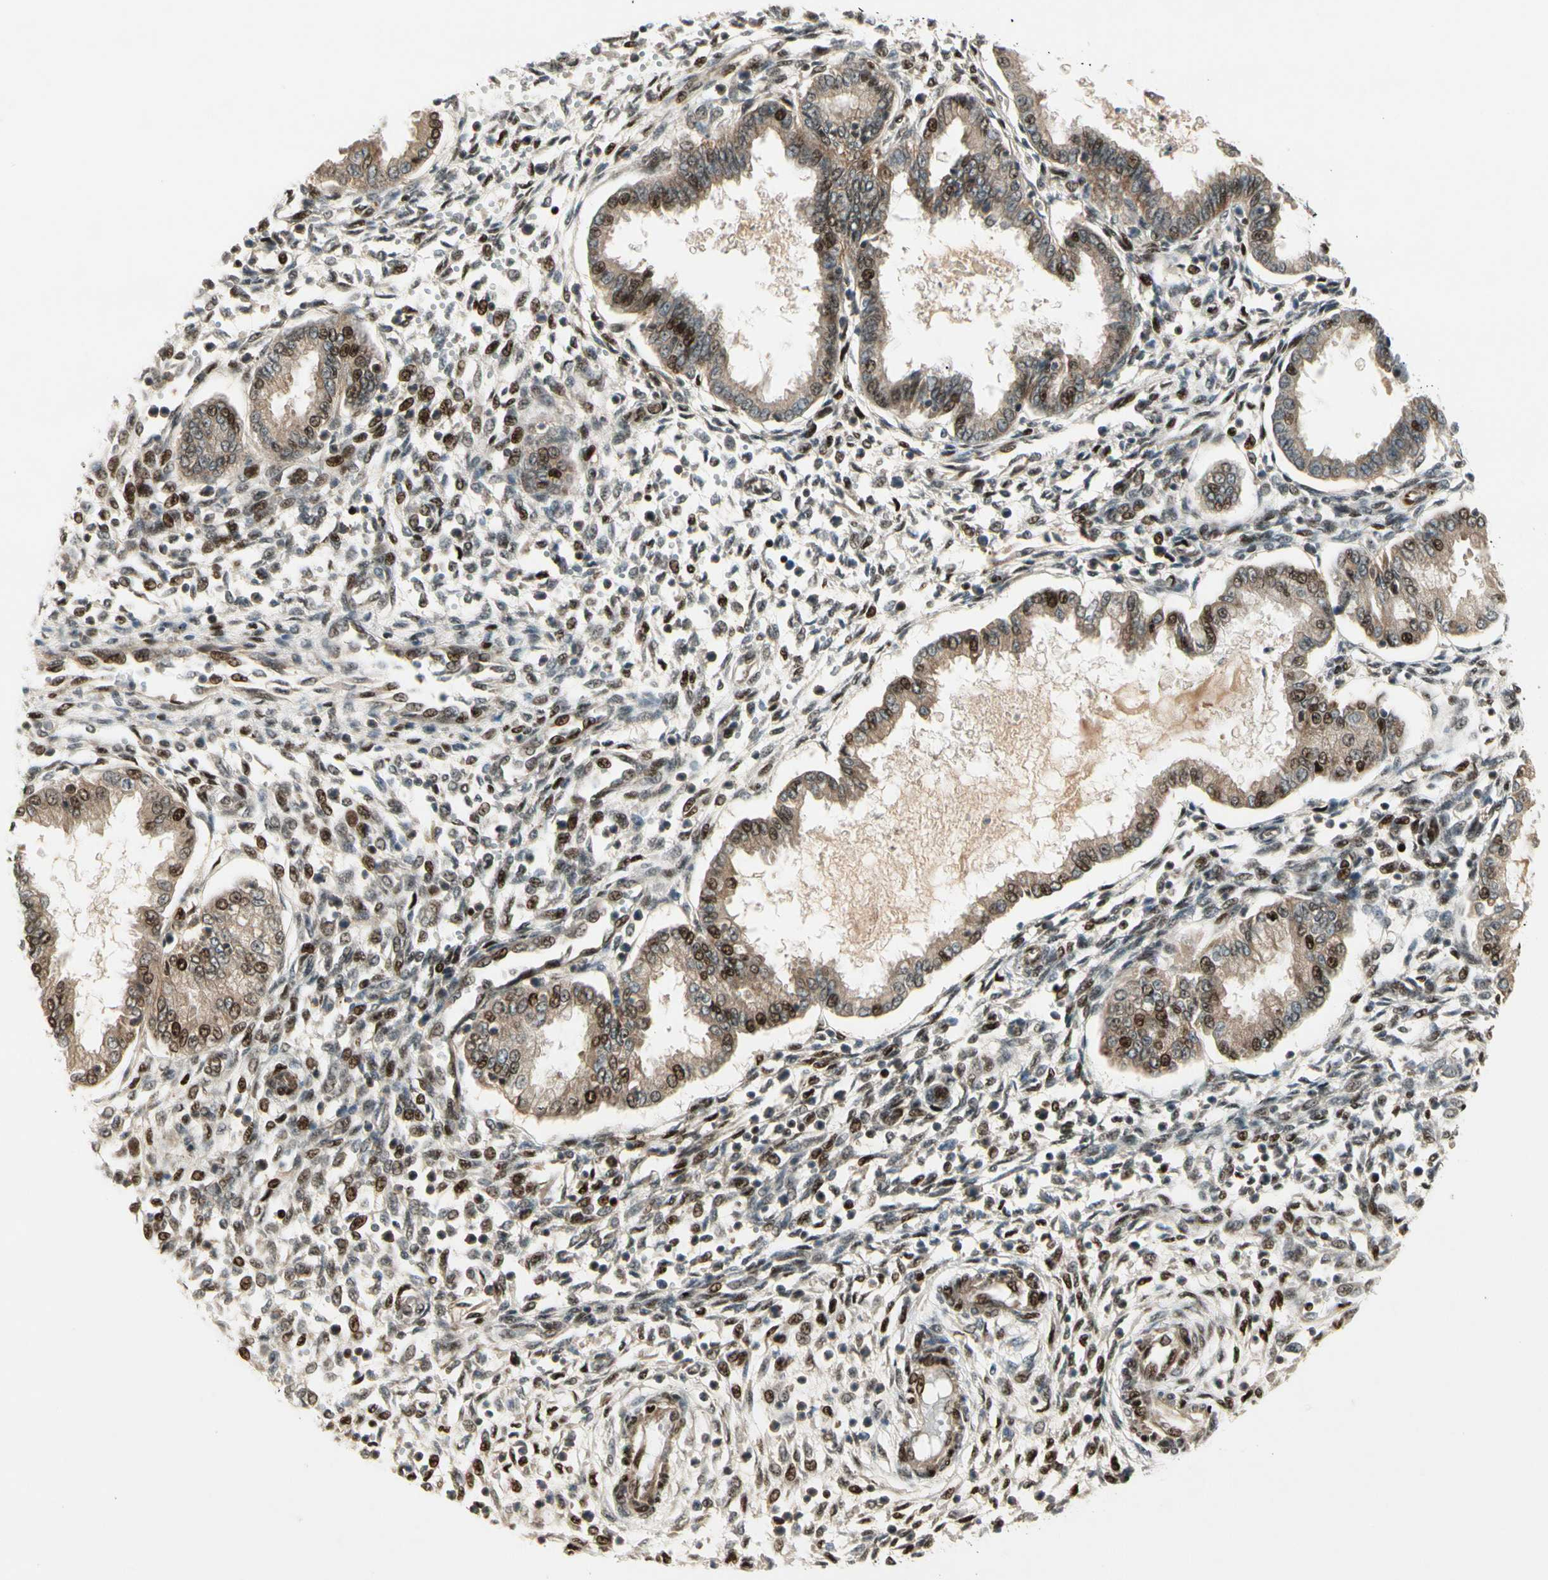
{"staining": {"intensity": "weak", "quantity": "<25%", "location": "nuclear"}, "tissue": "endometrium", "cell_type": "Cells in endometrial stroma", "image_type": "normal", "snomed": [{"axis": "morphology", "description": "Normal tissue, NOS"}, {"axis": "topography", "description": "Endometrium"}], "caption": "Immunohistochemical staining of normal endometrium displays no significant positivity in cells in endometrial stroma.", "gene": "CDK11A", "patient": {"sex": "female", "age": 33}}